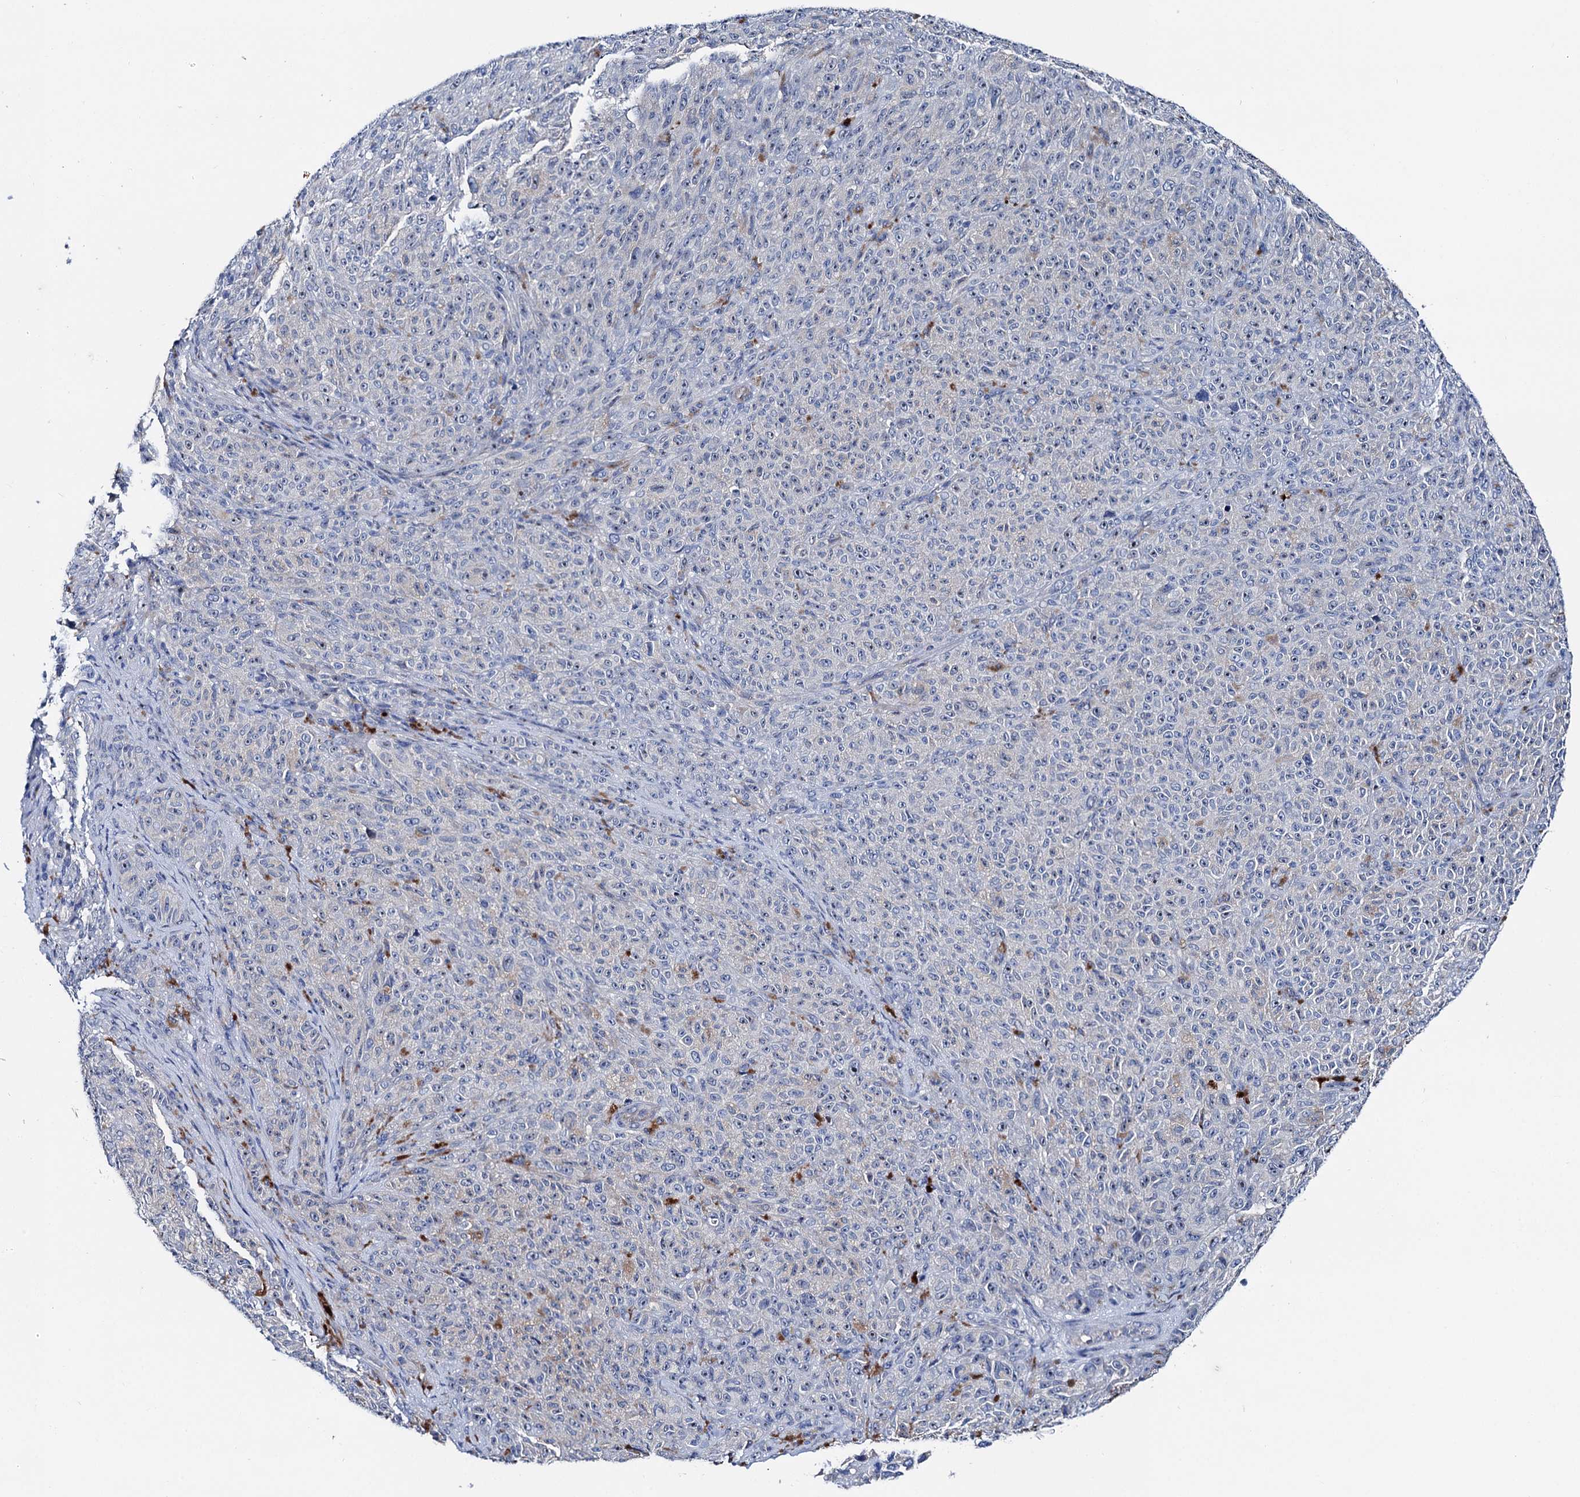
{"staining": {"intensity": "negative", "quantity": "none", "location": "none"}, "tissue": "melanoma", "cell_type": "Tumor cells", "image_type": "cancer", "snomed": [{"axis": "morphology", "description": "Malignant melanoma, NOS"}, {"axis": "topography", "description": "Skin"}], "caption": "High power microscopy photomicrograph of an immunohistochemistry photomicrograph of malignant melanoma, revealing no significant staining in tumor cells.", "gene": "SHROOM1", "patient": {"sex": "female", "age": 82}}